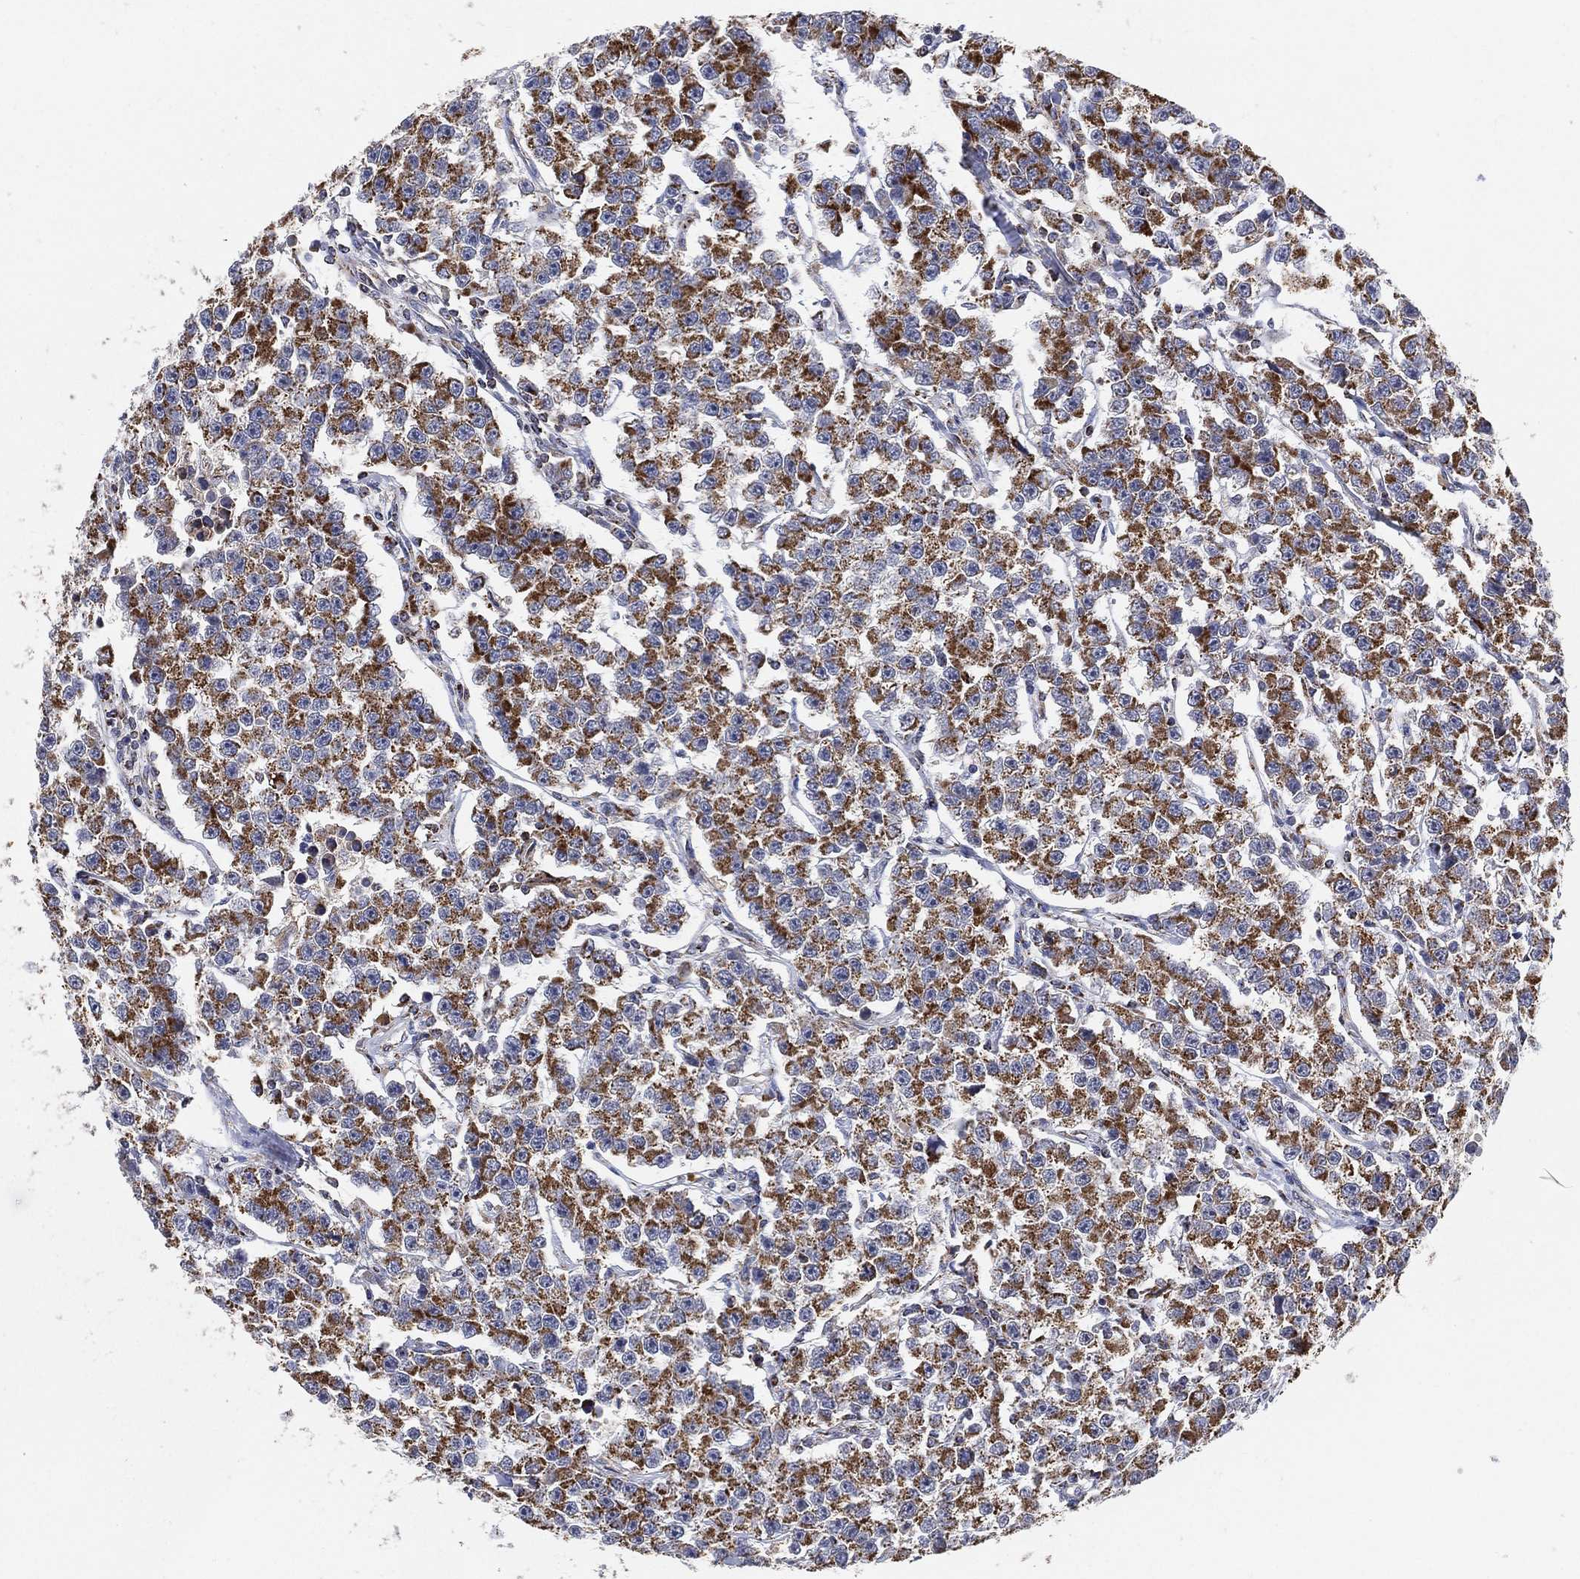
{"staining": {"intensity": "strong", "quantity": ">75%", "location": "cytoplasmic/membranous"}, "tissue": "testis cancer", "cell_type": "Tumor cells", "image_type": "cancer", "snomed": [{"axis": "morphology", "description": "Seminoma, NOS"}, {"axis": "topography", "description": "Testis"}], "caption": "Tumor cells reveal strong cytoplasmic/membranous staining in approximately >75% of cells in testis seminoma.", "gene": "GCAT", "patient": {"sex": "male", "age": 59}}